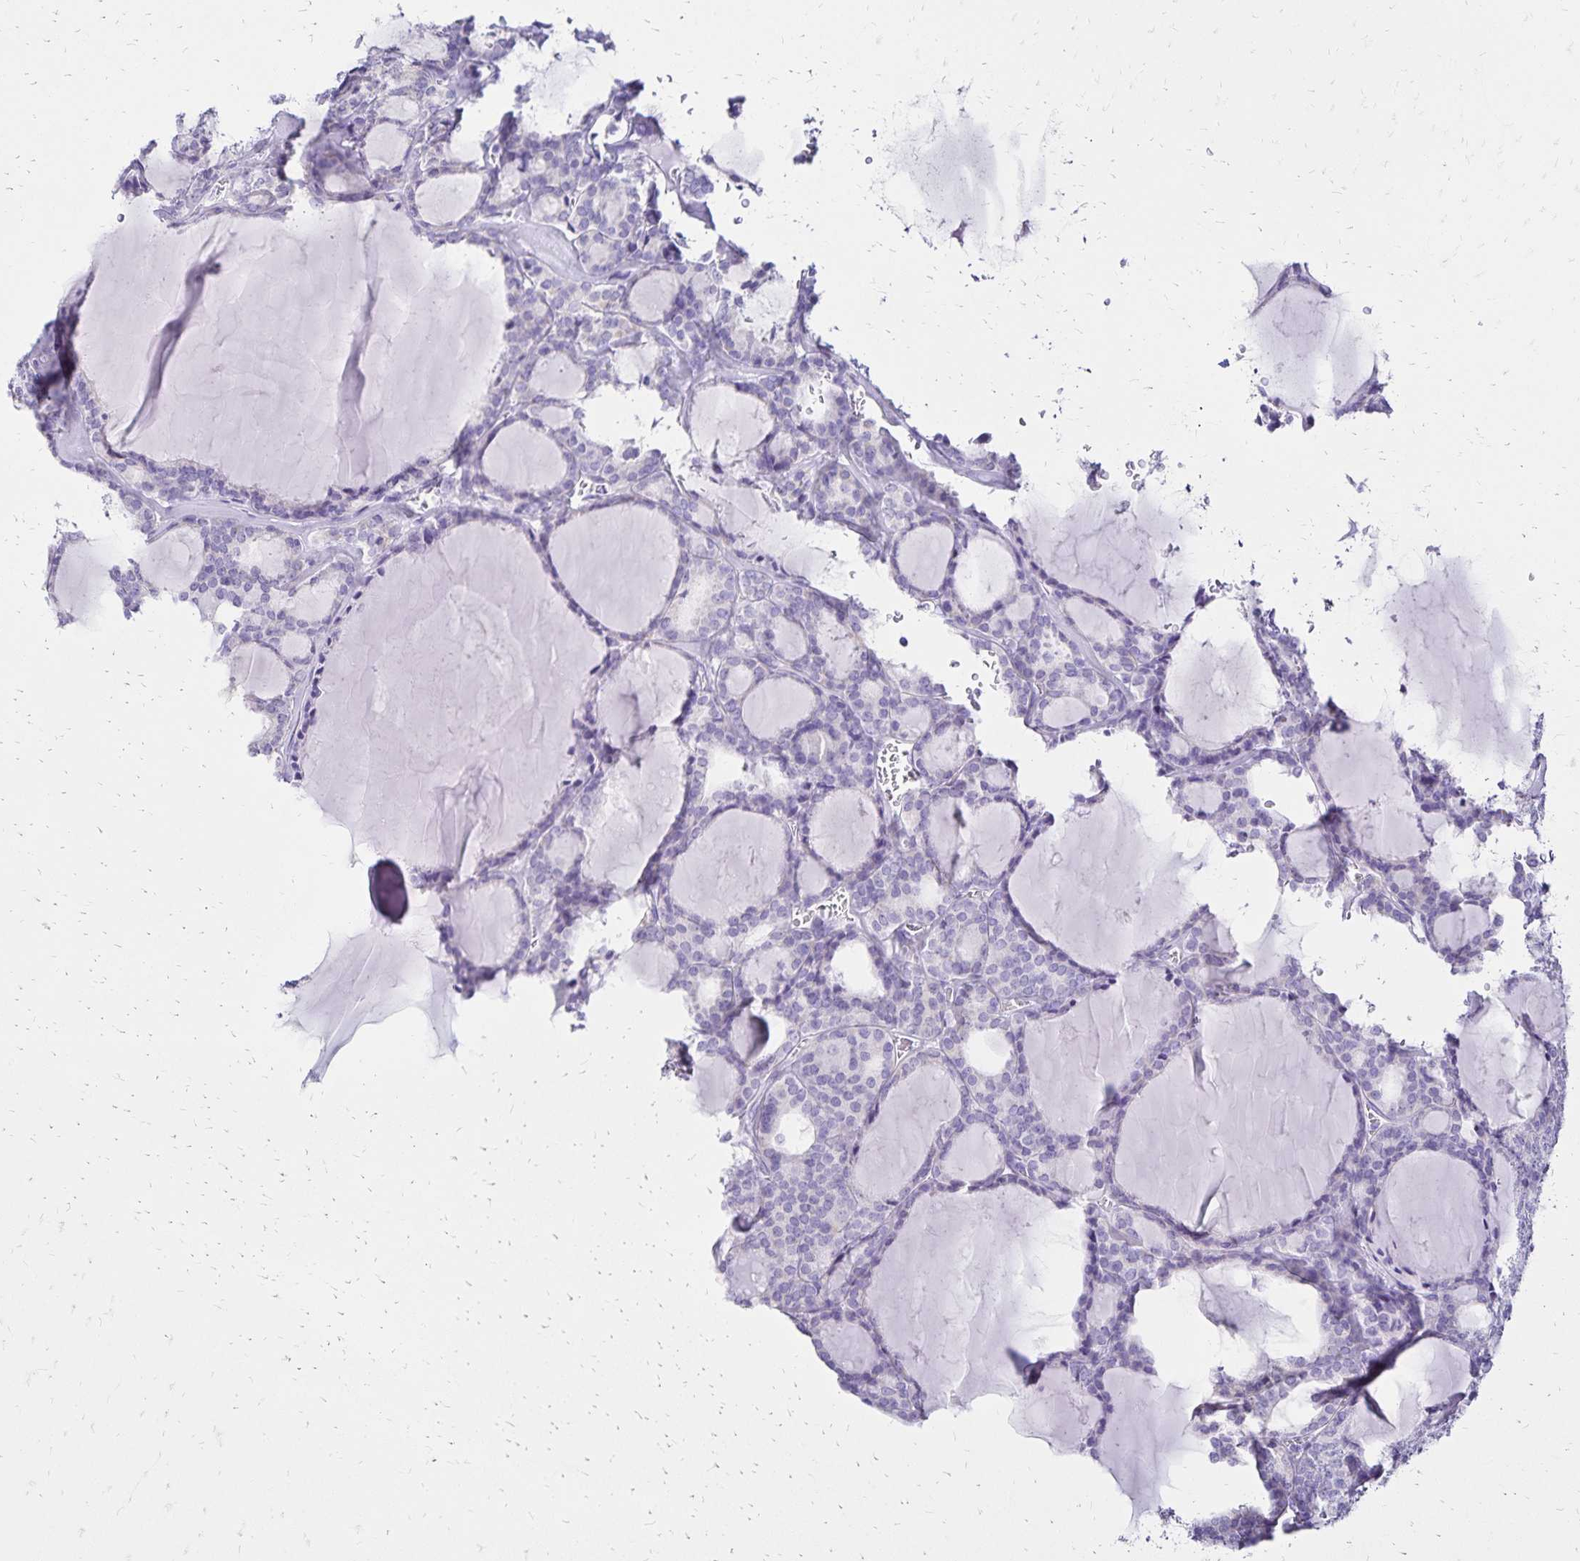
{"staining": {"intensity": "negative", "quantity": "none", "location": "none"}, "tissue": "thyroid cancer", "cell_type": "Tumor cells", "image_type": "cancer", "snomed": [{"axis": "morphology", "description": "Follicular adenoma carcinoma, NOS"}, {"axis": "topography", "description": "Thyroid gland"}], "caption": "This is an immunohistochemistry (IHC) micrograph of human follicular adenoma carcinoma (thyroid). There is no staining in tumor cells.", "gene": "LIN28B", "patient": {"sex": "male", "age": 74}}